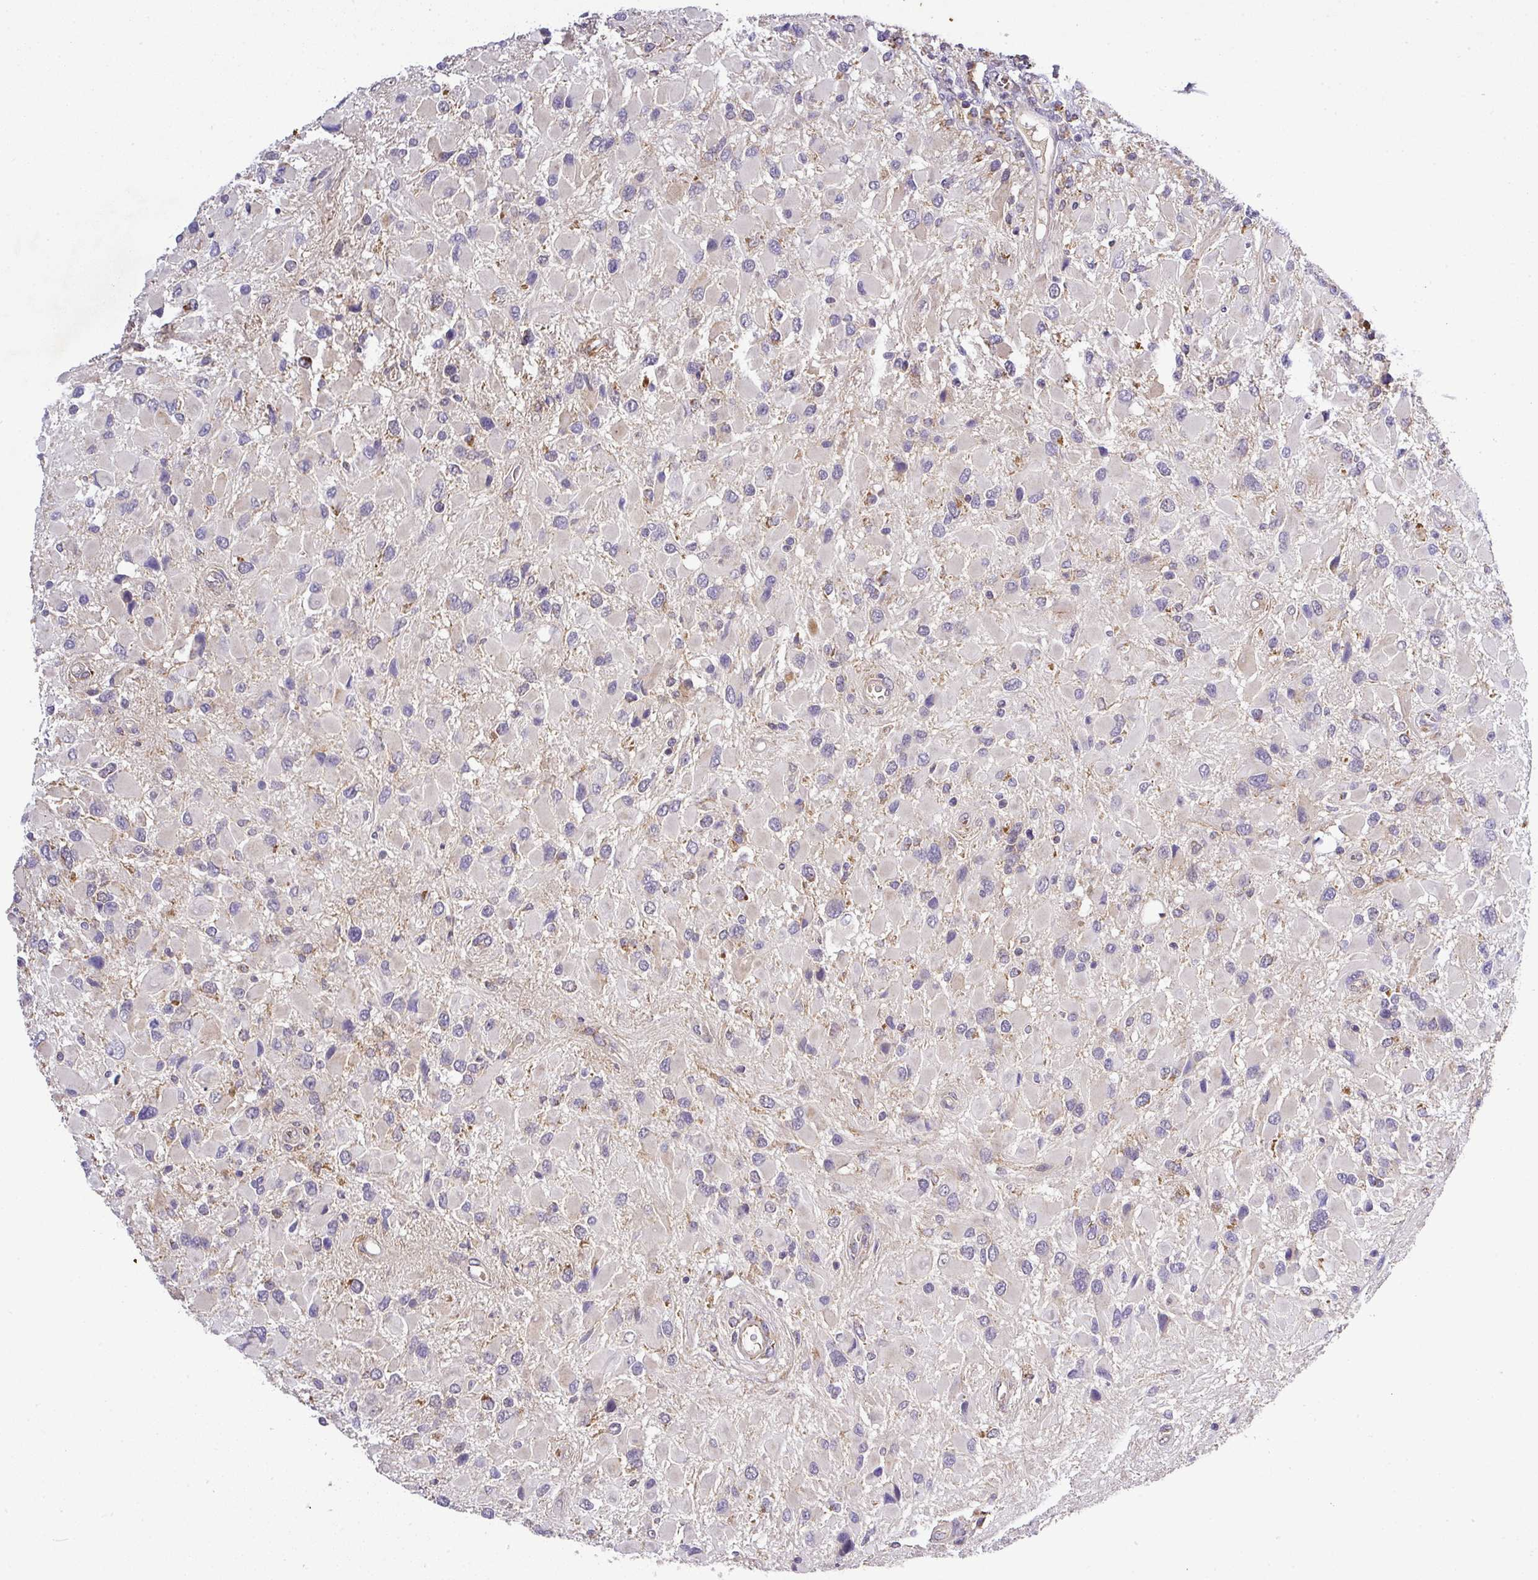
{"staining": {"intensity": "weak", "quantity": "<25%", "location": "cytoplasmic/membranous"}, "tissue": "glioma", "cell_type": "Tumor cells", "image_type": "cancer", "snomed": [{"axis": "morphology", "description": "Glioma, malignant, High grade"}, {"axis": "topography", "description": "Brain"}], "caption": "DAB immunohistochemical staining of malignant high-grade glioma reveals no significant expression in tumor cells.", "gene": "ZNF513", "patient": {"sex": "male", "age": 53}}